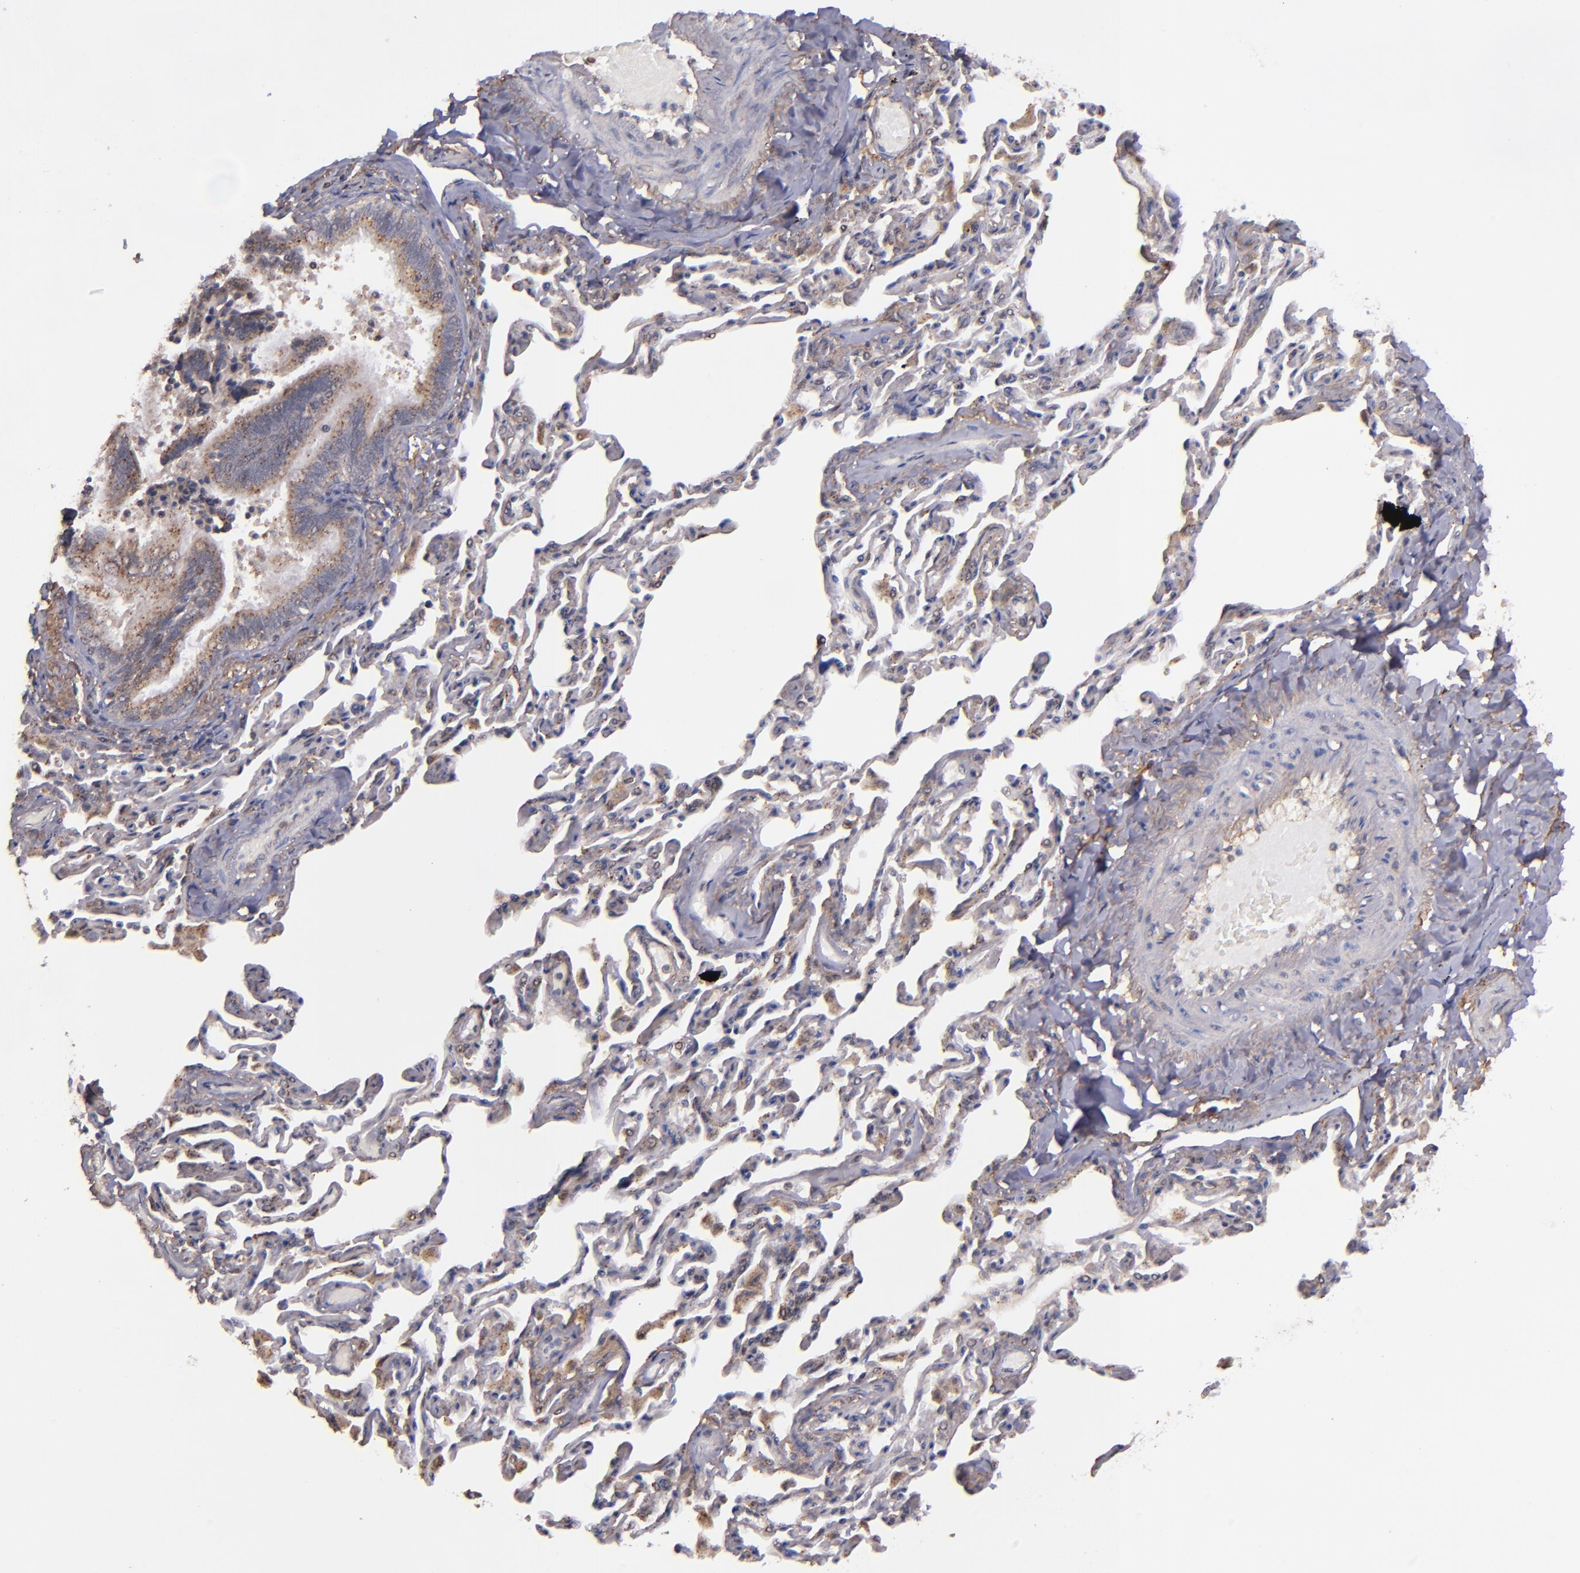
{"staining": {"intensity": "moderate", "quantity": "25%-75%", "location": "nuclear"}, "tissue": "bronchus", "cell_type": "Respiratory epithelial cells", "image_type": "normal", "snomed": [{"axis": "morphology", "description": "Normal tissue, NOS"}, {"axis": "topography", "description": "Lung"}], "caption": "A photomicrograph of human bronchus stained for a protein demonstrates moderate nuclear brown staining in respiratory epithelial cells. The staining is performed using DAB brown chromogen to label protein expression. The nuclei are counter-stained blue using hematoxylin.", "gene": "ZFYVE1", "patient": {"sex": "male", "age": 64}}